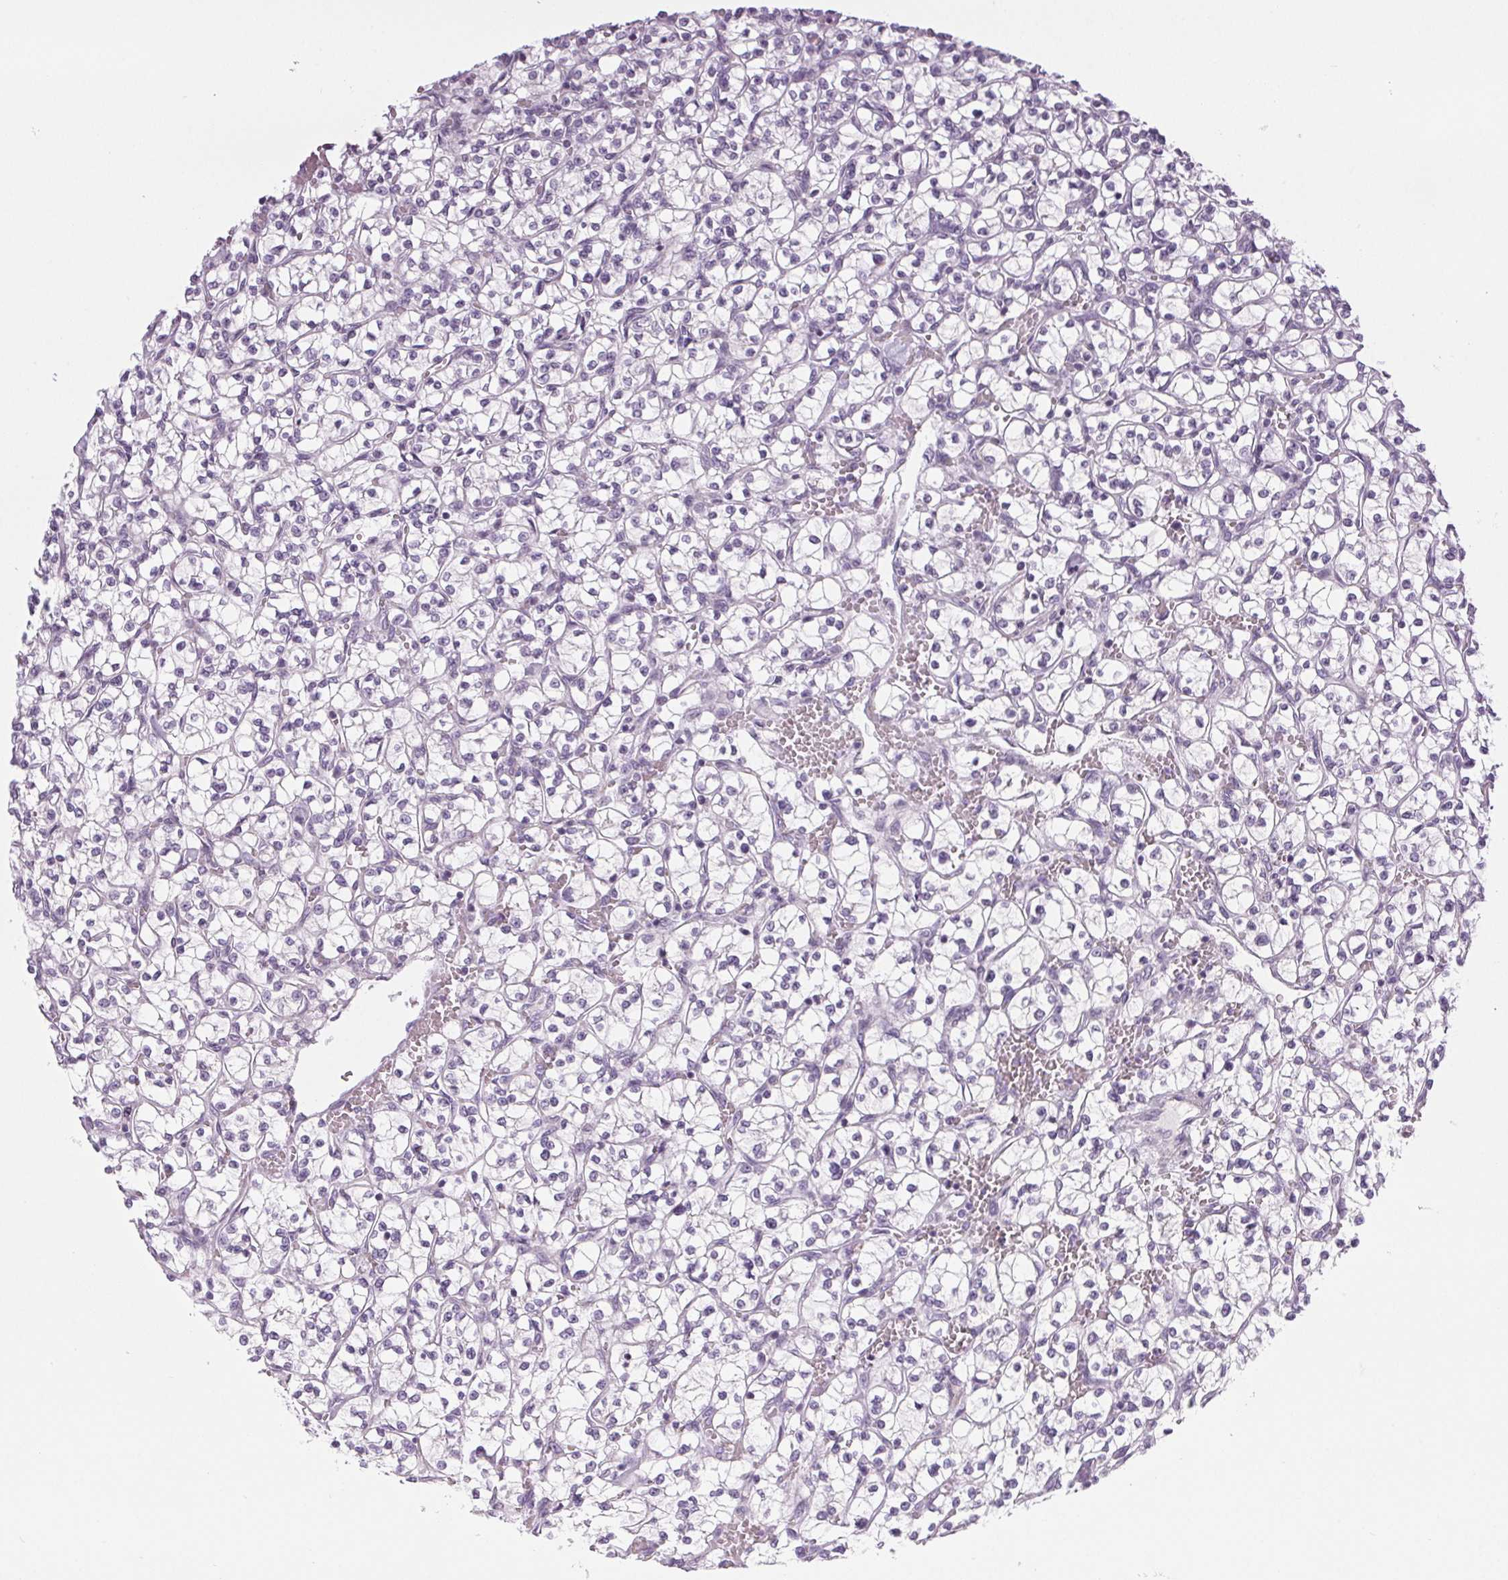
{"staining": {"intensity": "negative", "quantity": "none", "location": "none"}, "tissue": "renal cancer", "cell_type": "Tumor cells", "image_type": "cancer", "snomed": [{"axis": "morphology", "description": "Adenocarcinoma, NOS"}, {"axis": "topography", "description": "Kidney"}], "caption": "Human adenocarcinoma (renal) stained for a protein using IHC shows no positivity in tumor cells.", "gene": "COL7A1", "patient": {"sex": "female", "age": 64}}